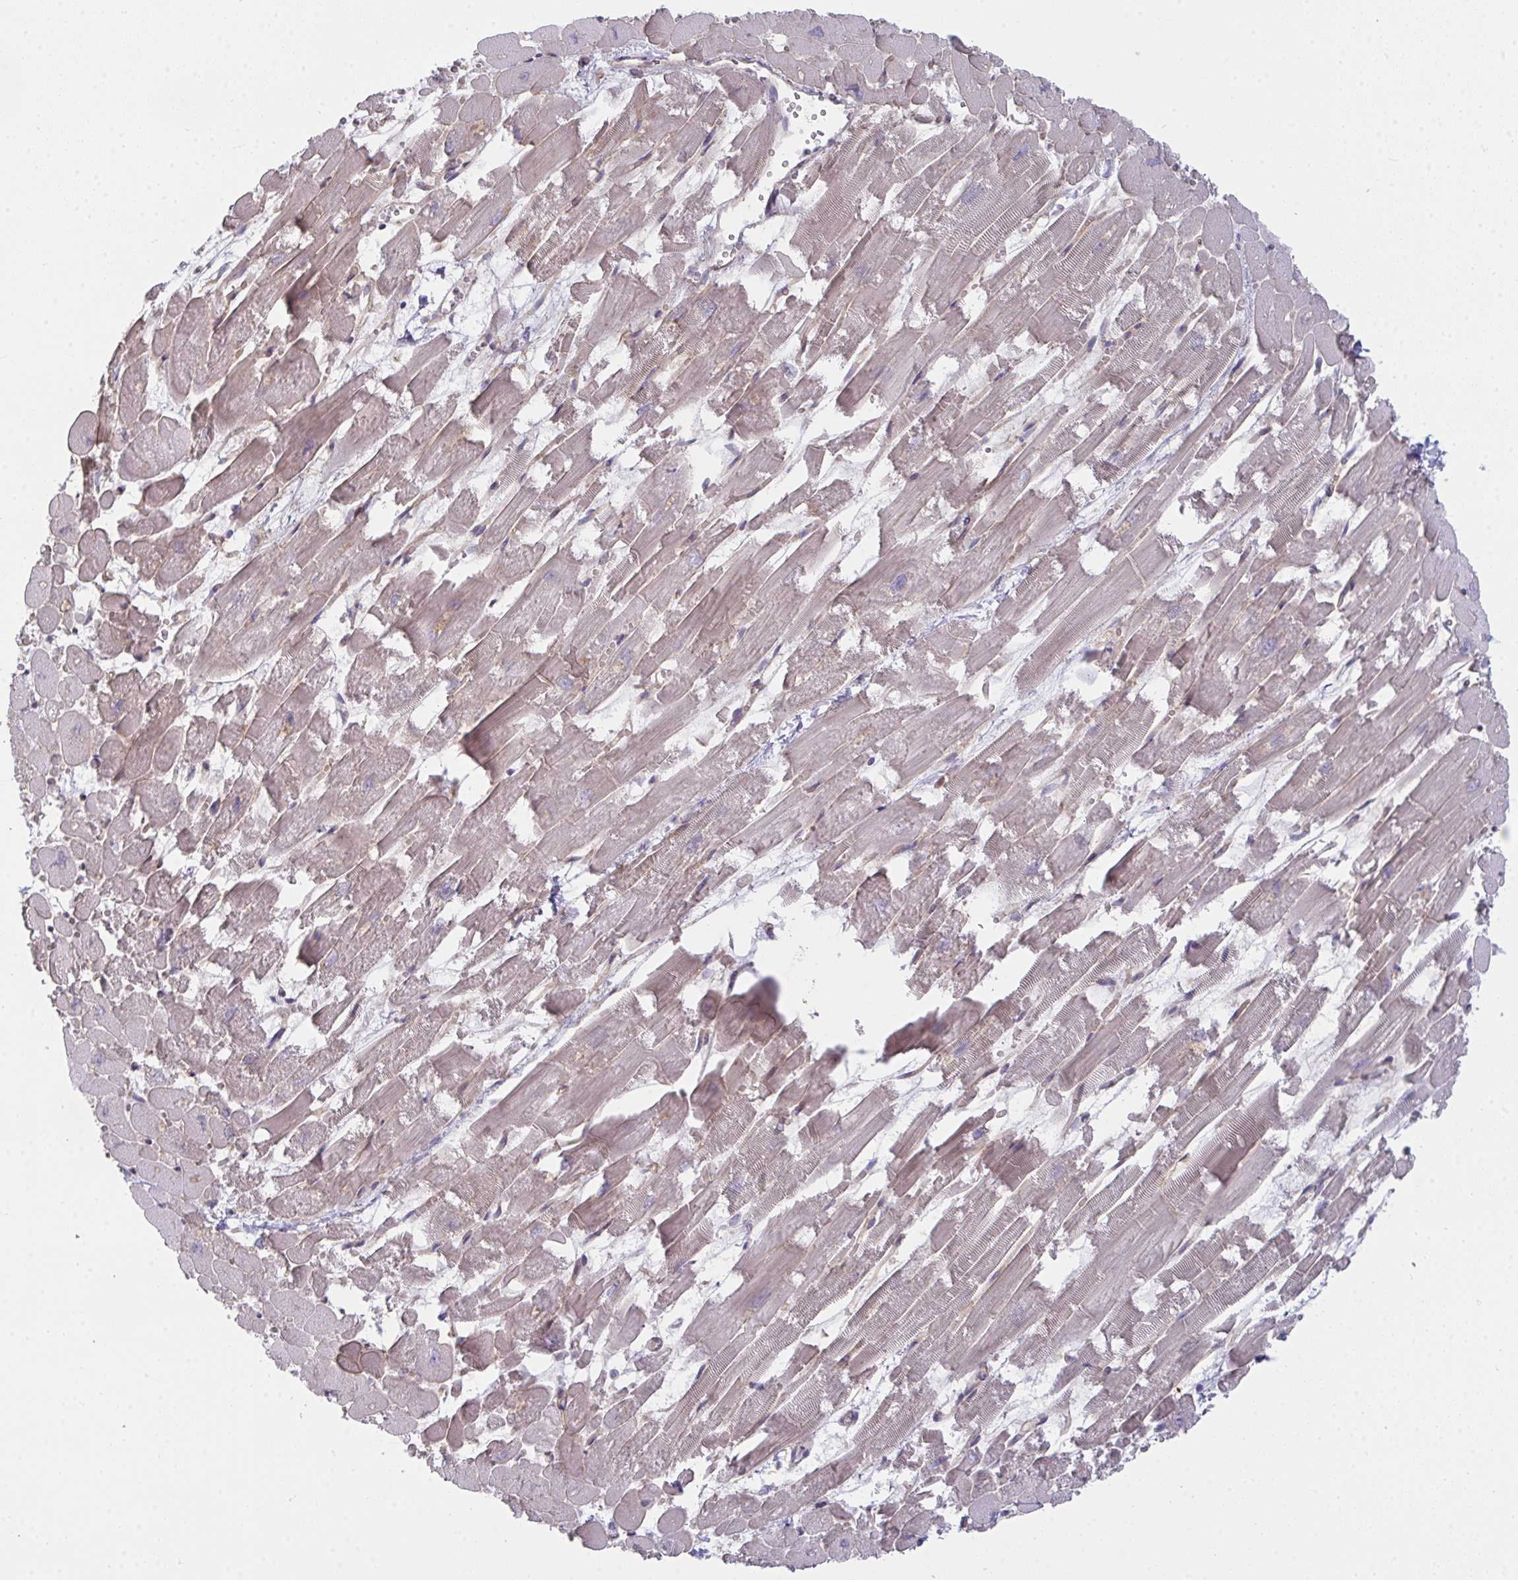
{"staining": {"intensity": "weak", "quantity": "25%-75%", "location": "cytoplasmic/membranous"}, "tissue": "heart muscle", "cell_type": "Cardiomyocytes", "image_type": "normal", "snomed": [{"axis": "morphology", "description": "Normal tissue, NOS"}, {"axis": "topography", "description": "Heart"}], "caption": "This is an image of immunohistochemistry (IHC) staining of benign heart muscle, which shows weak positivity in the cytoplasmic/membranous of cardiomyocytes.", "gene": "CASP9", "patient": {"sex": "female", "age": 52}}